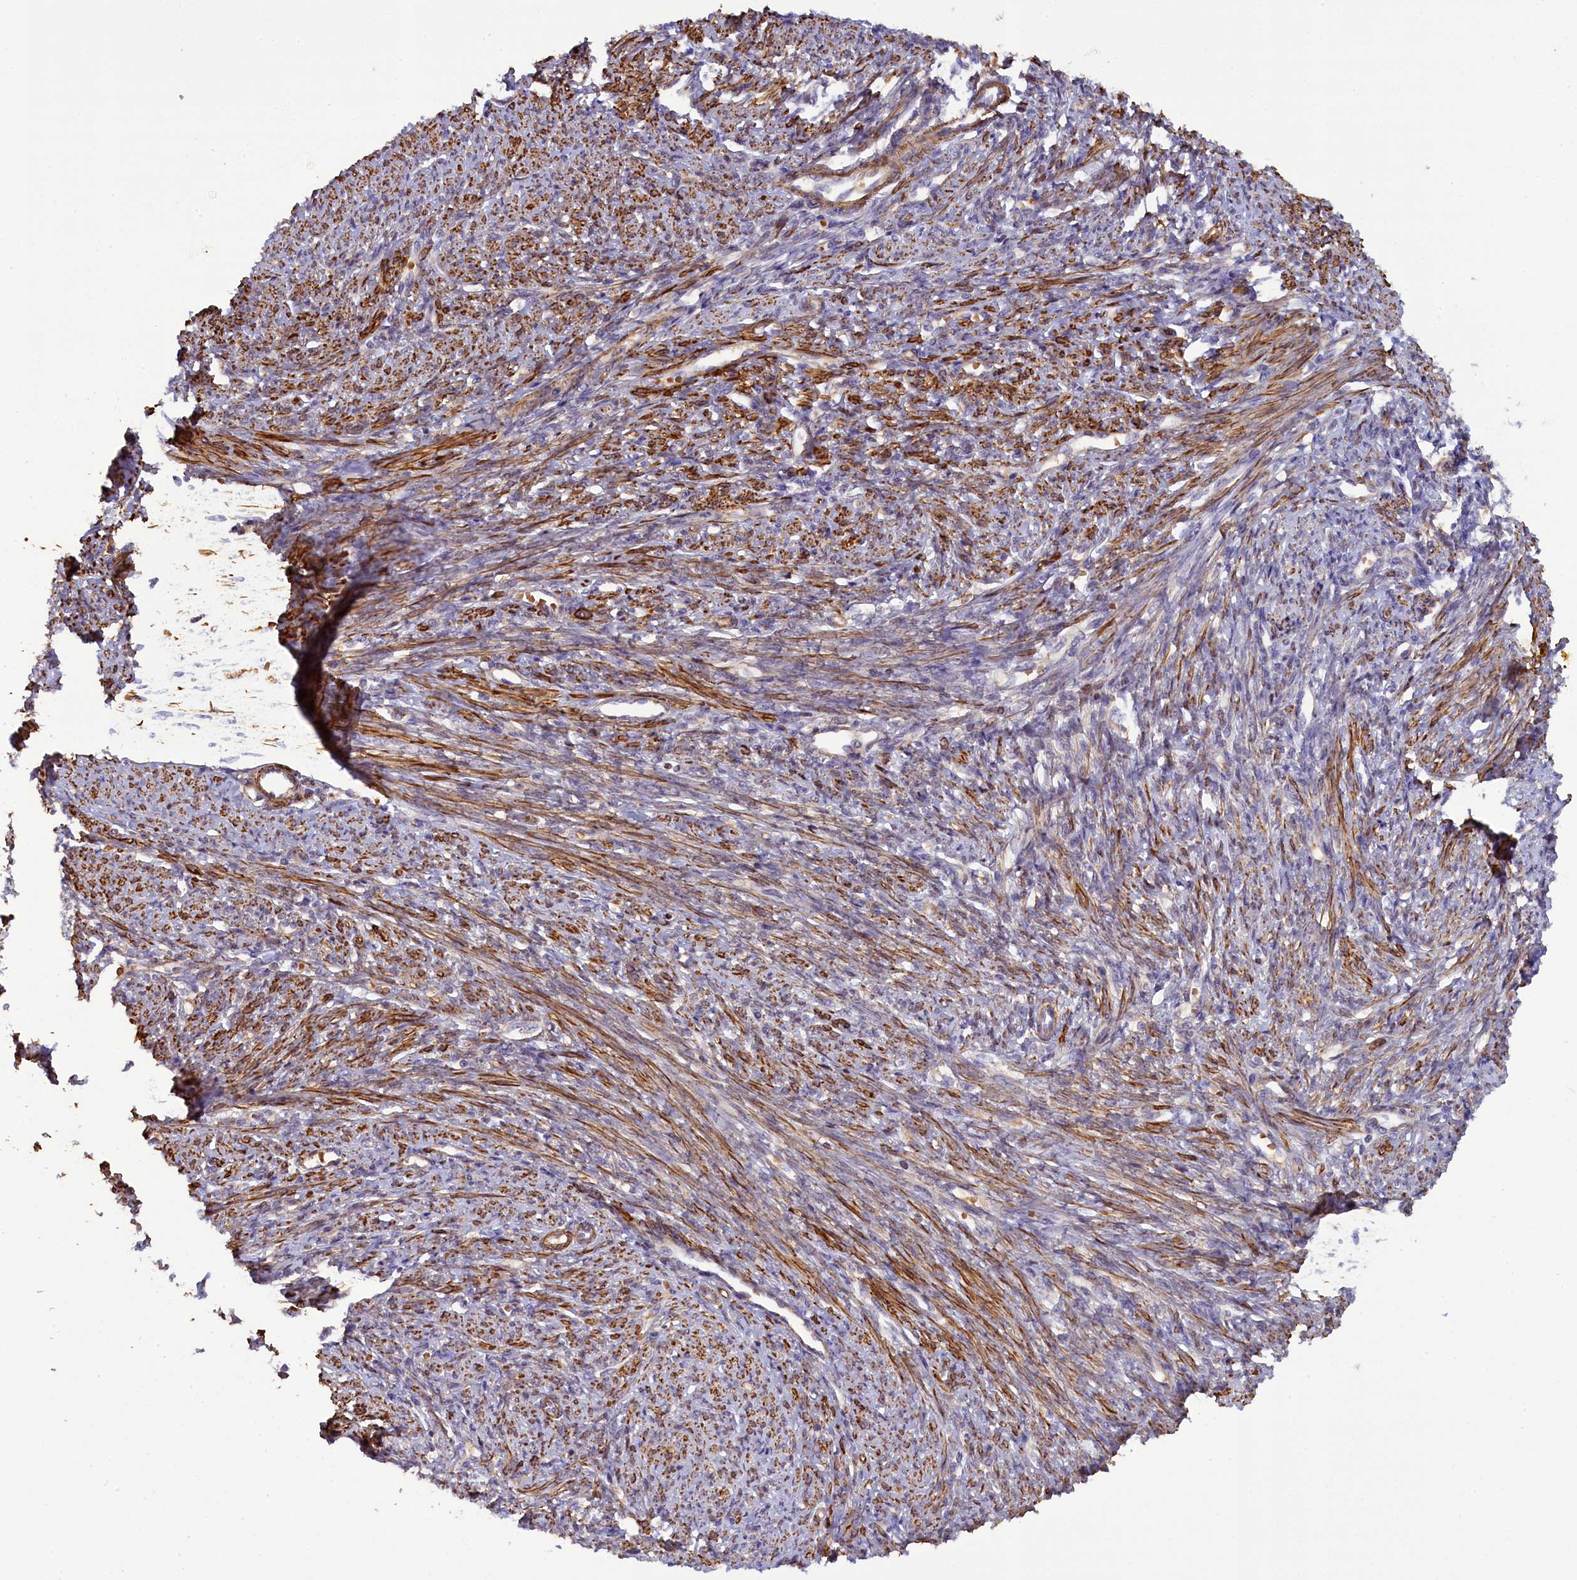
{"staining": {"intensity": "strong", "quantity": ">75%", "location": "cytoplasmic/membranous"}, "tissue": "smooth muscle", "cell_type": "Smooth muscle cells", "image_type": "normal", "snomed": [{"axis": "morphology", "description": "Normal tissue, NOS"}, {"axis": "topography", "description": "Smooth muscle"}, {"axis": "topography", "description": "Uterus"}], "caption": "Immunohistochemistry (DAB (3,3'-diaminobenzidine)) staining of unremarkable smooth muscle displays strong cytoplasmic/membranous protein expression in approximately >75% of smooth muscle cells.", "gene": "FUZ", "patient": {"sex": "female", "age": 59}}